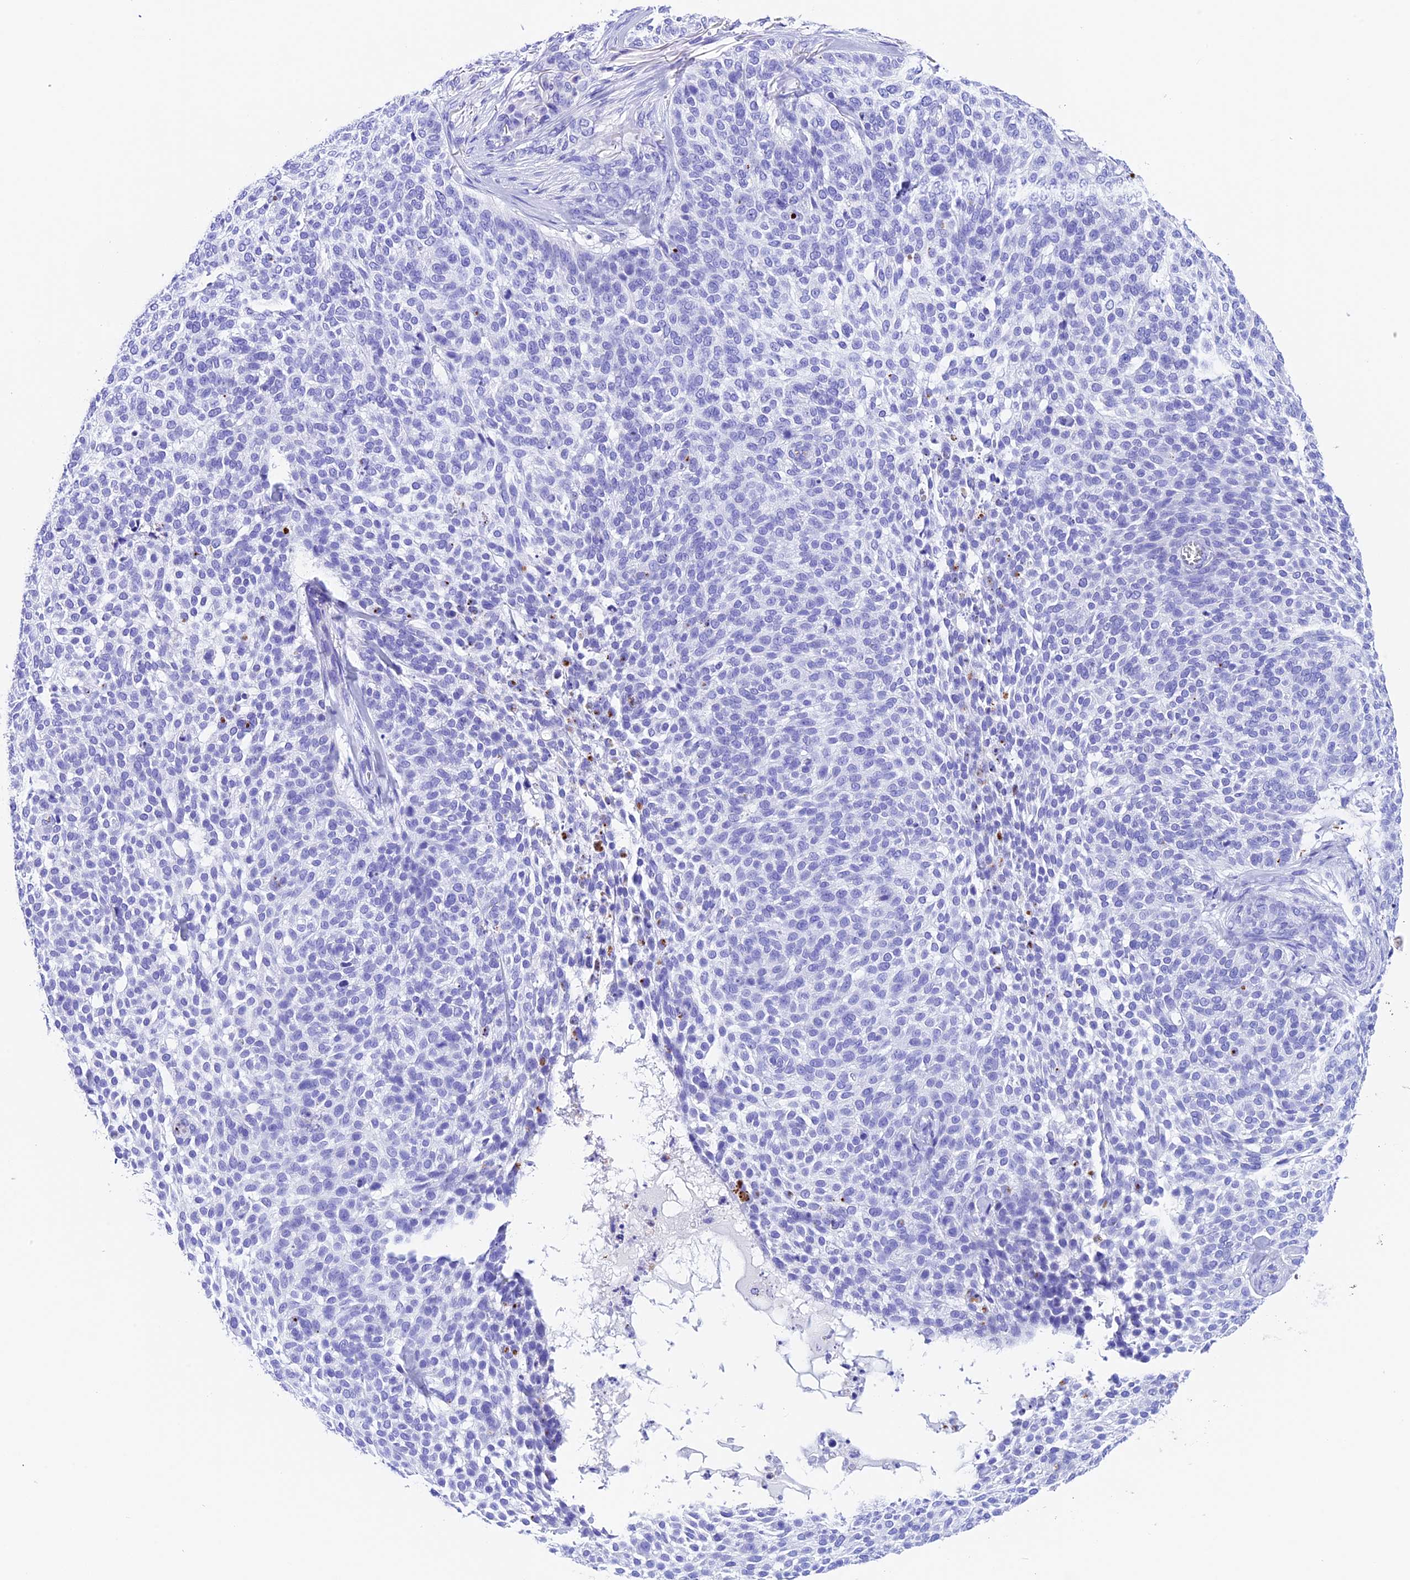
{"staining": {"intensity": "negative", "quantity": "none", "location": "none"}, "tissue": "skin cancer", "cell_type": "Tumor cells", "image_type": "cancer", "snomed": [{"axis": "morphology", "description": "Basal cell carcinoma"}, {"axis": "topography", "description": "Skin"}], "caption": "High power microscopy photomicrograph of an IHC micrograph of skin cancer, revealing no significant expression in tumor cells. (DAB (3,3'-diaminobenzidine) immunohistochemistry (IHC) visualized using brightfield microscopy, high magnification).", "gene": "PSG11", "patient": {"sex": "female", "age": 64}}